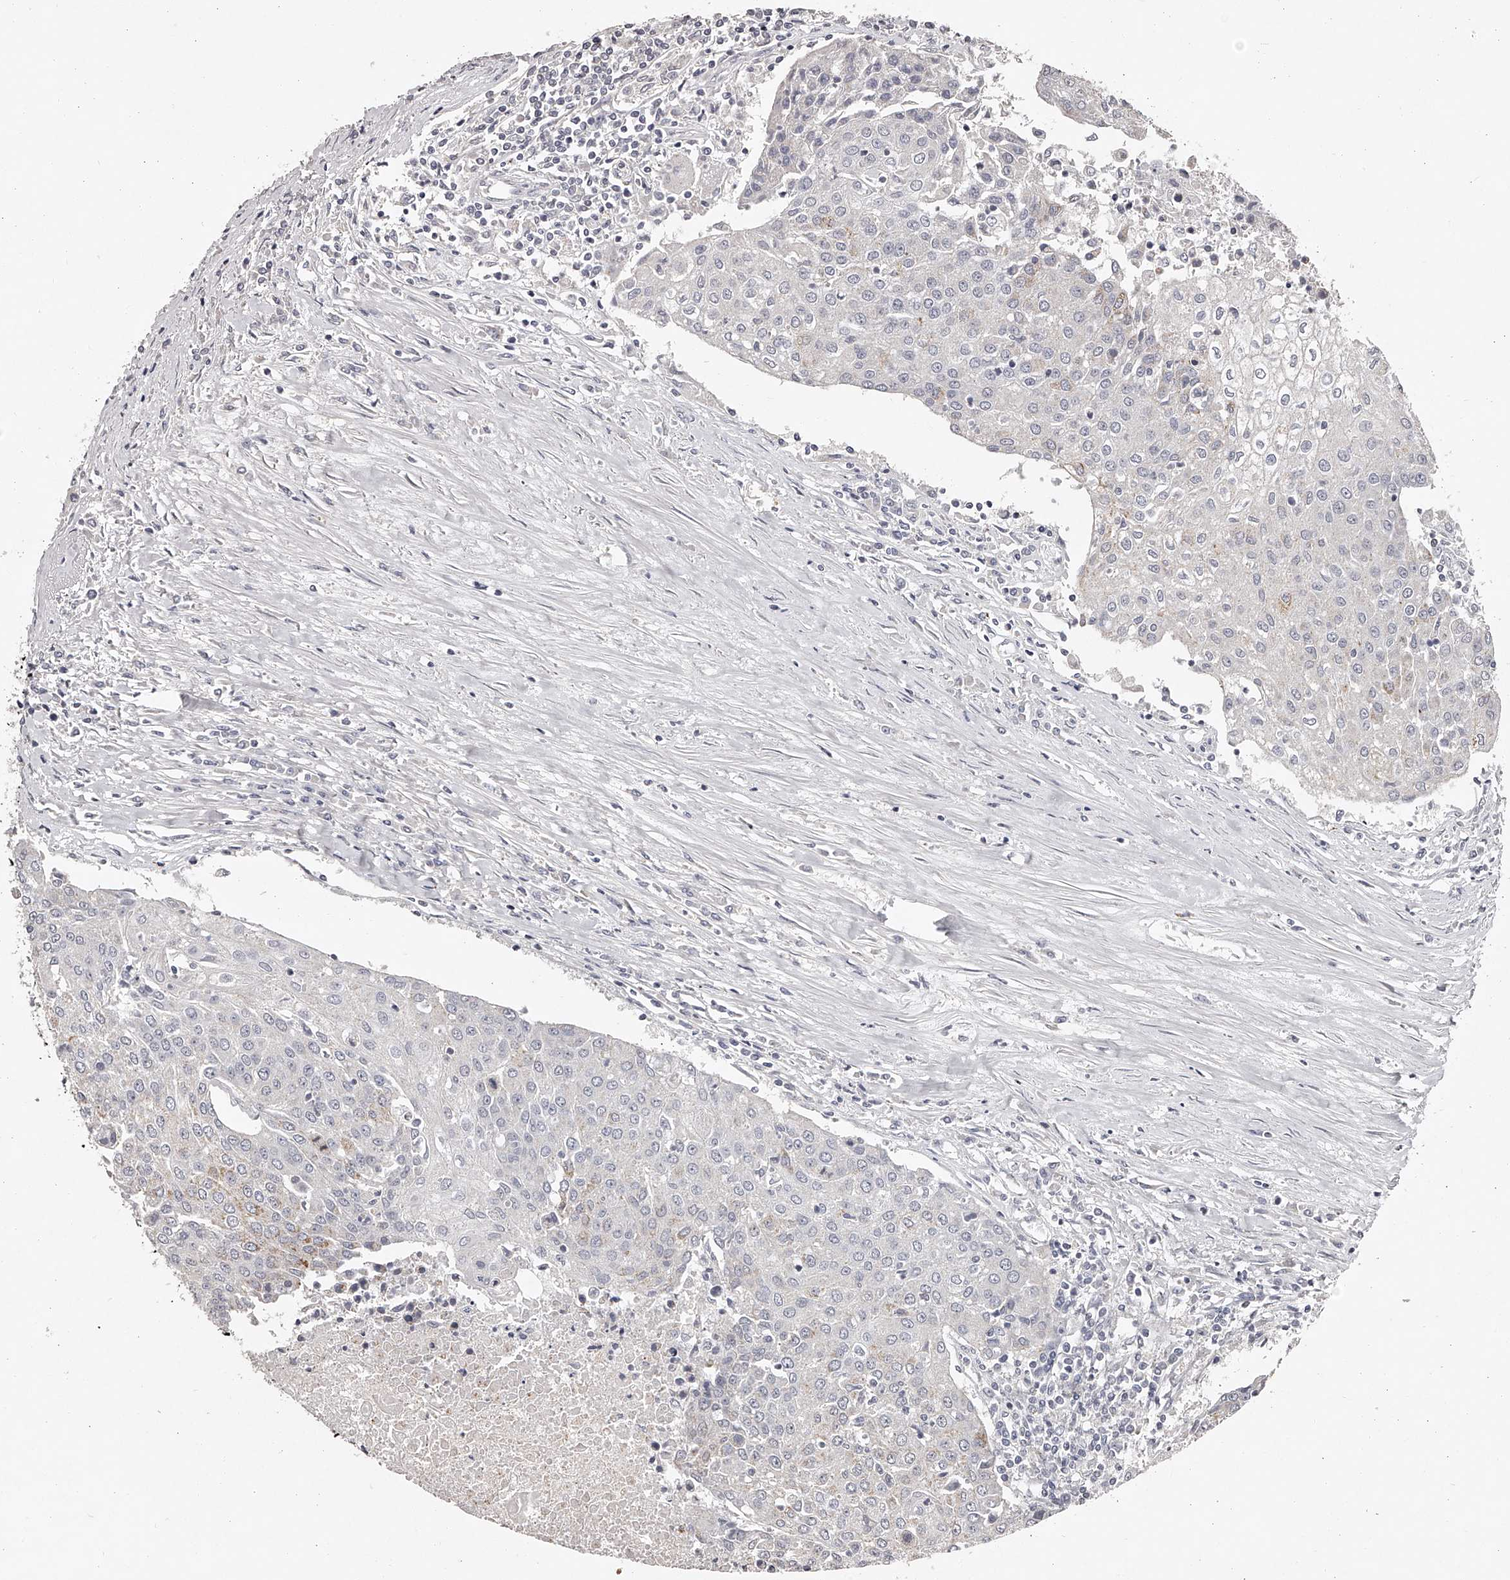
{"staining": {"intensity": "negative", "quantity": "none", "location": "none"}, "tissue": "urothelial cancer", "cell_type": "Tumor cells", "image_type": "cancer", "snomed": [{"axis": "morphology", "description": "Urothelial carcinoma, High grade"}, {"axis": "topography", "description": "Urinary bladder"}], "caption": "IHC photomicrograph of high-grade urothelial carcinoma stained for a protein (brown), which demonstrates no expression in tumor cells. (DAB (3,3'-diaminobenzidine) immunohistochemistry with hematoxylin counter stain).", "gene": "NT5DC1", "patient": {"sex": "female", "age": 85}}